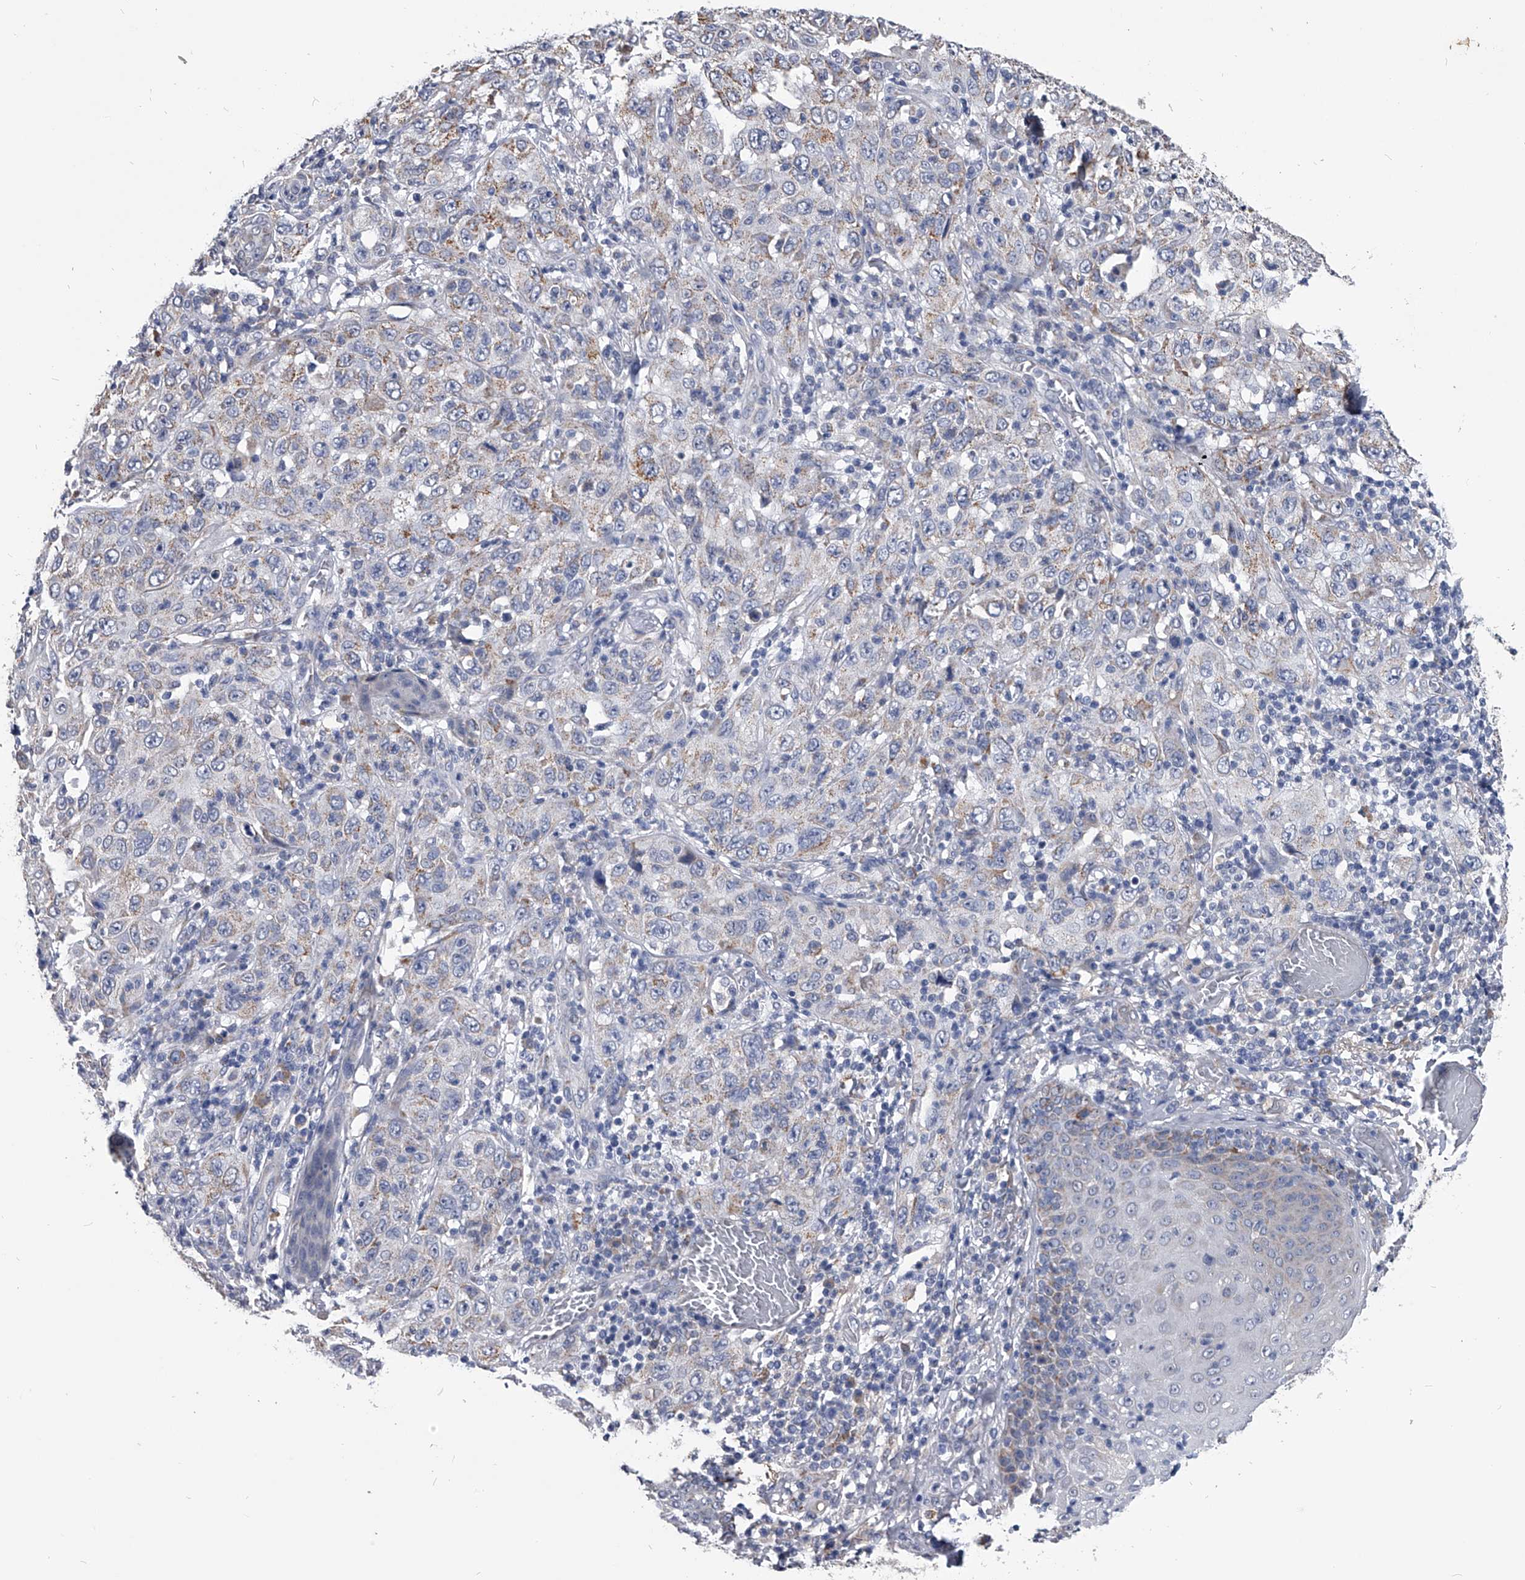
{"staining": {"intensity": "weak", "quantity": ">75%", "location": "cytoplasmic/membranous"}, "tissue": "skin cancer", "cell_type": "Tumor cells", "image_type": "cancer", "snomed": [{"axis": "morphology", "description": "Squamous cell carcinoma, NOS"}, {"axis": "topography", "description": "Skin"}], "caption": "A histopathology image showing weak cytoplasmic/membranous positivity in about >75% of tumor cells in skin cancer, as visualized by brown immunohistochemical staining.", "gene": "OAT", "patient": {"sex": "female", "age": 88}}